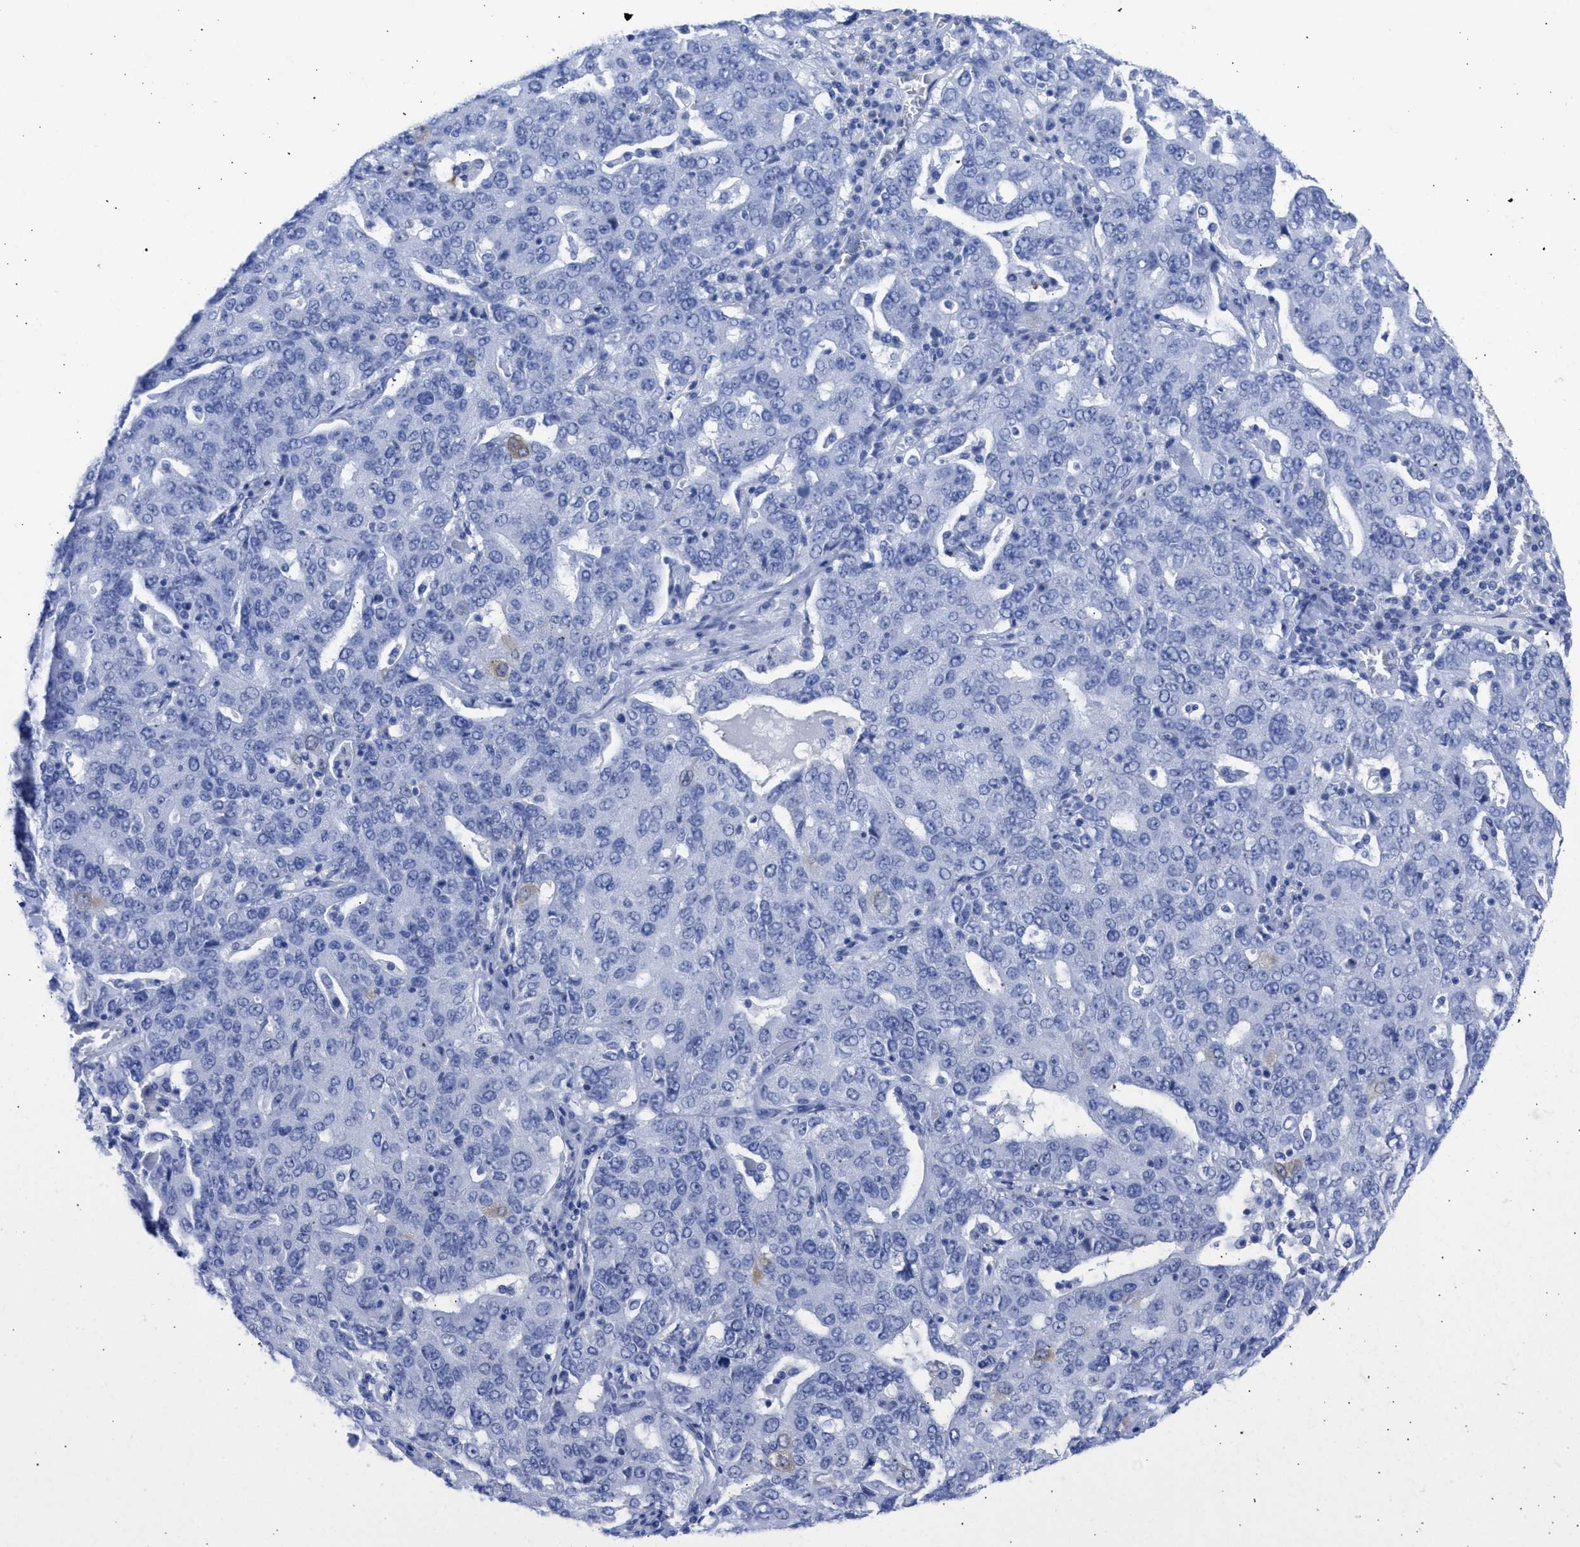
{"staining": {"intensity": "negative", "quantity": "none", "location": "none"}, "tissue": "ovarian cancer", "cell_type": "Tumor cells", "image_type": "cancer", "snomed": [{"axis": "morphology", "description": "Carcinoma, endometroid"}, {"axis": "topography", "description": "Ovary"}], "caption": "A high-resolution image shows IHC staining of ovarian cancer (endometroid carcinoma), which exhibits no significant staining in tumor cells.", "gene": "RSPH1", "patient": {"sex": "female", "age": 62}}